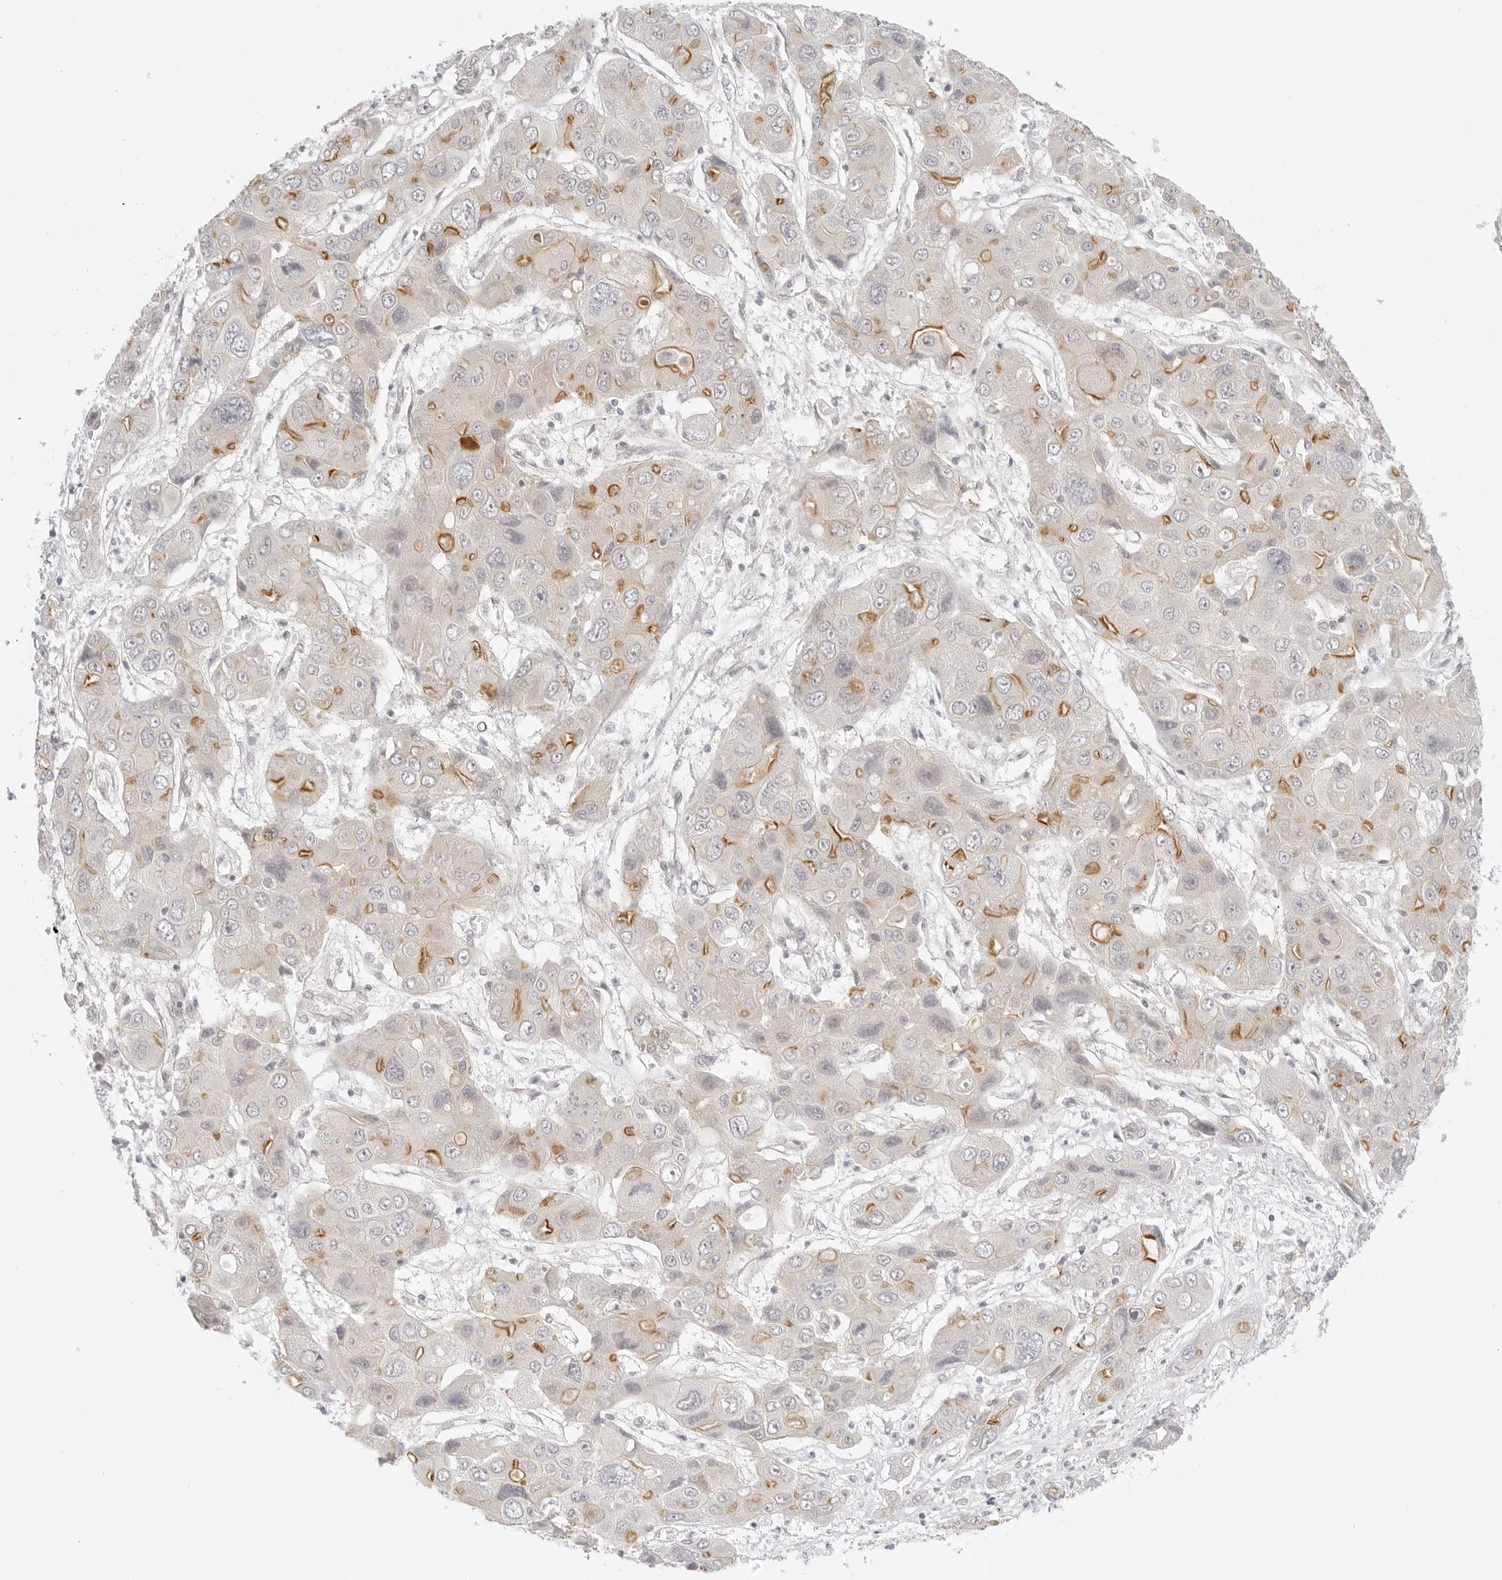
{"staining": {"intensity": "moderate", "quantity": "25%-75%", "location": "cytoplasmic/membranous"}, "tissue": "liver cancer", "cell_type": "Tumor cells", "image_type": "cancer", "snomed": [{"axis": "morphology", "description": "Cholangiocarcinoma"}, {"axis": "topography", "description": "Liver"}], "caption": "A brown stain highlights moderate cytoplasmic/membranous expression of a protein in cholangiocarcinoma (liver) tumor cells.", "gene": "MED18", "patient": {"sex": "male", "age": 67}}